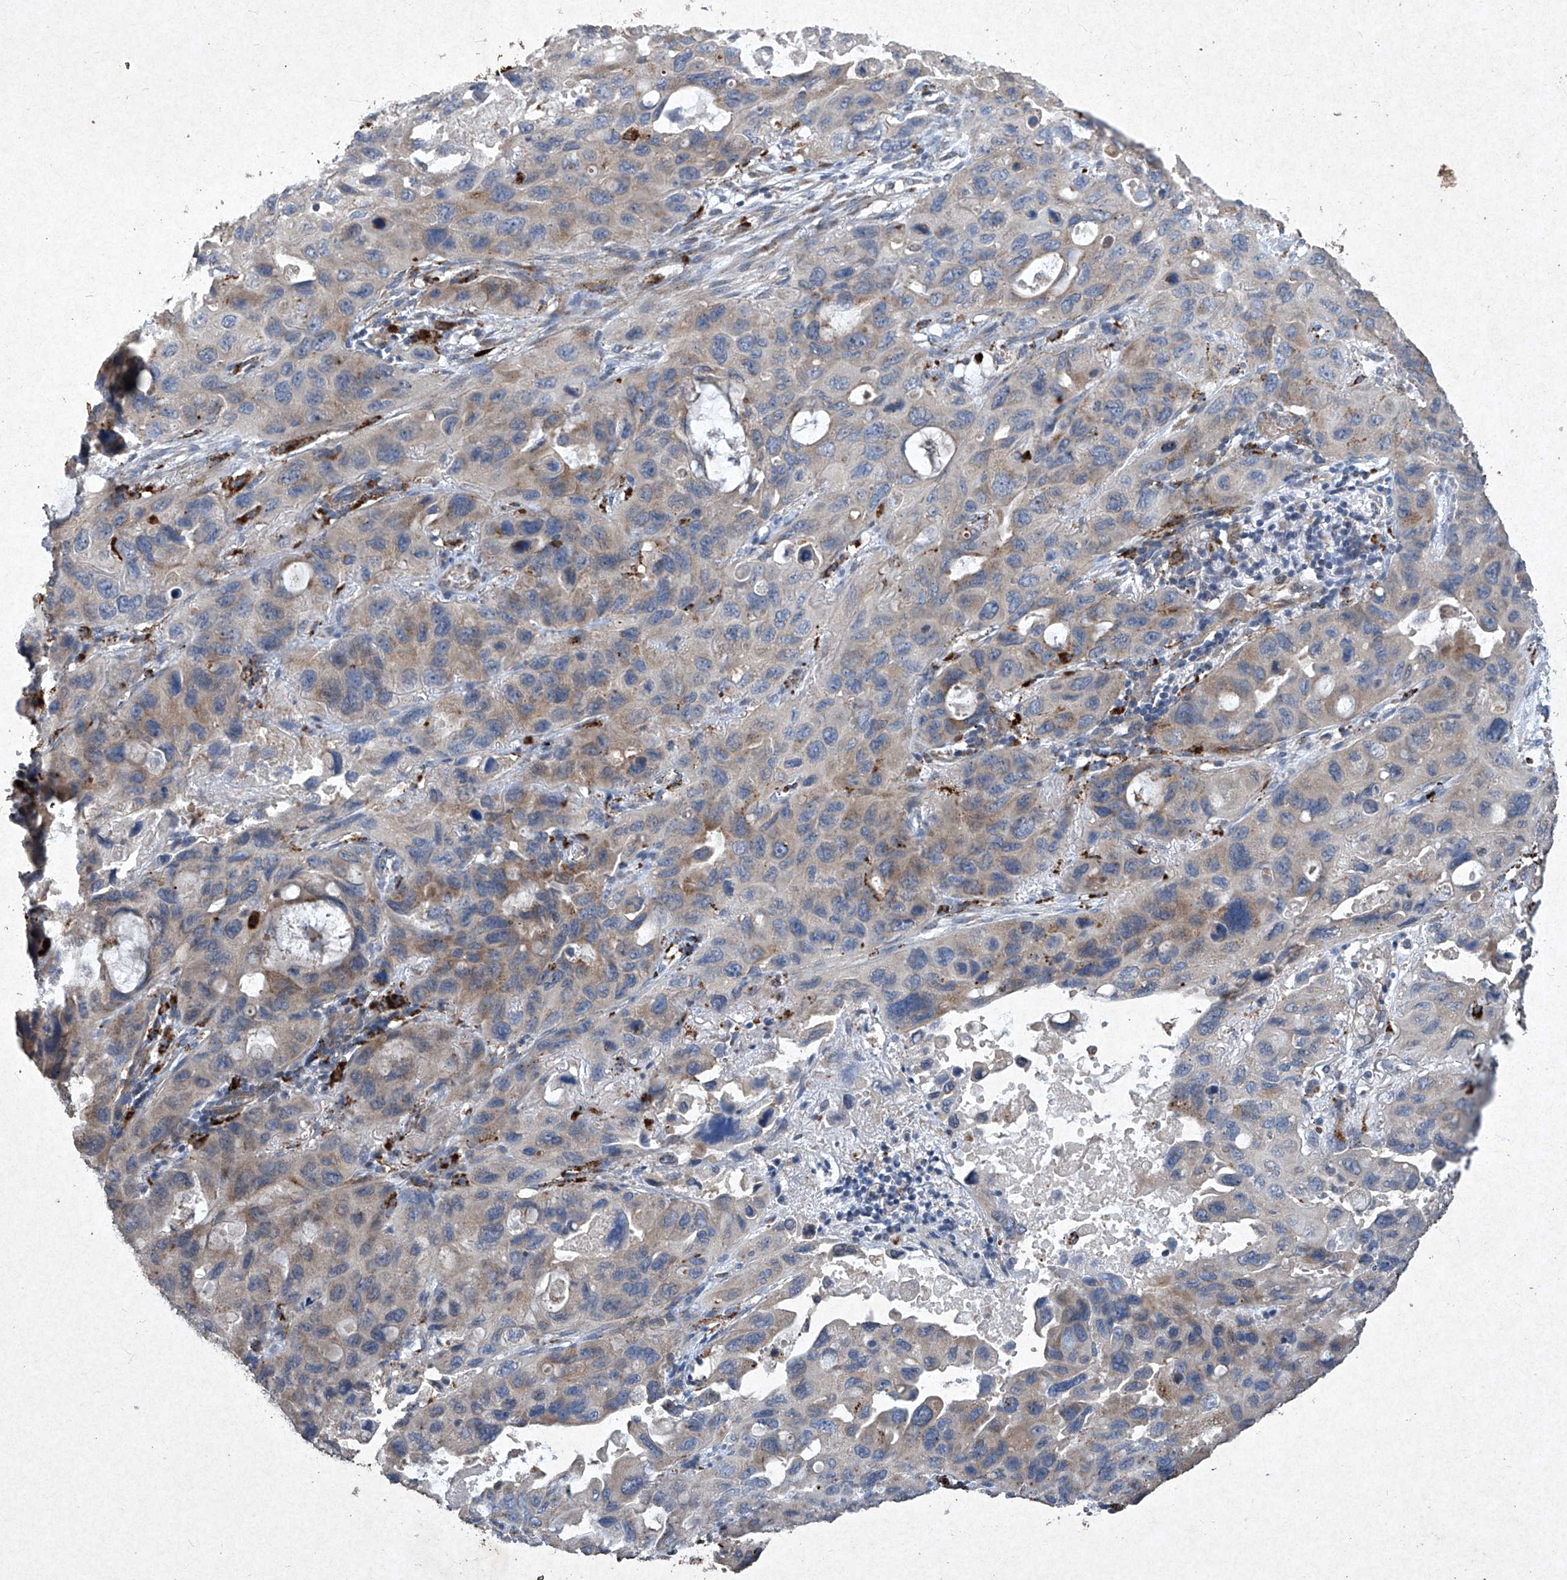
{"staining": {"intensity": "moderate", "quantity": "25%-75%", "location": "cytoplasmic/membranous"}, "tissue": "lung cancer", "cell_type": "Tumor cells", "image_type": "cancer", "snomed": [{"axis": "morphology", "description": "Squamous cell carcinoma, NOS"}, {"axis": "topography", "description": "Lung"}], "caption": "Tumor cells exhibit moderate cytoplasmic/membranous expression in approximately 25%-75% of cells in lung squamous cell carcinoma.", "gene": "MED16", "patient": {"sex": "female", "age": 73}}